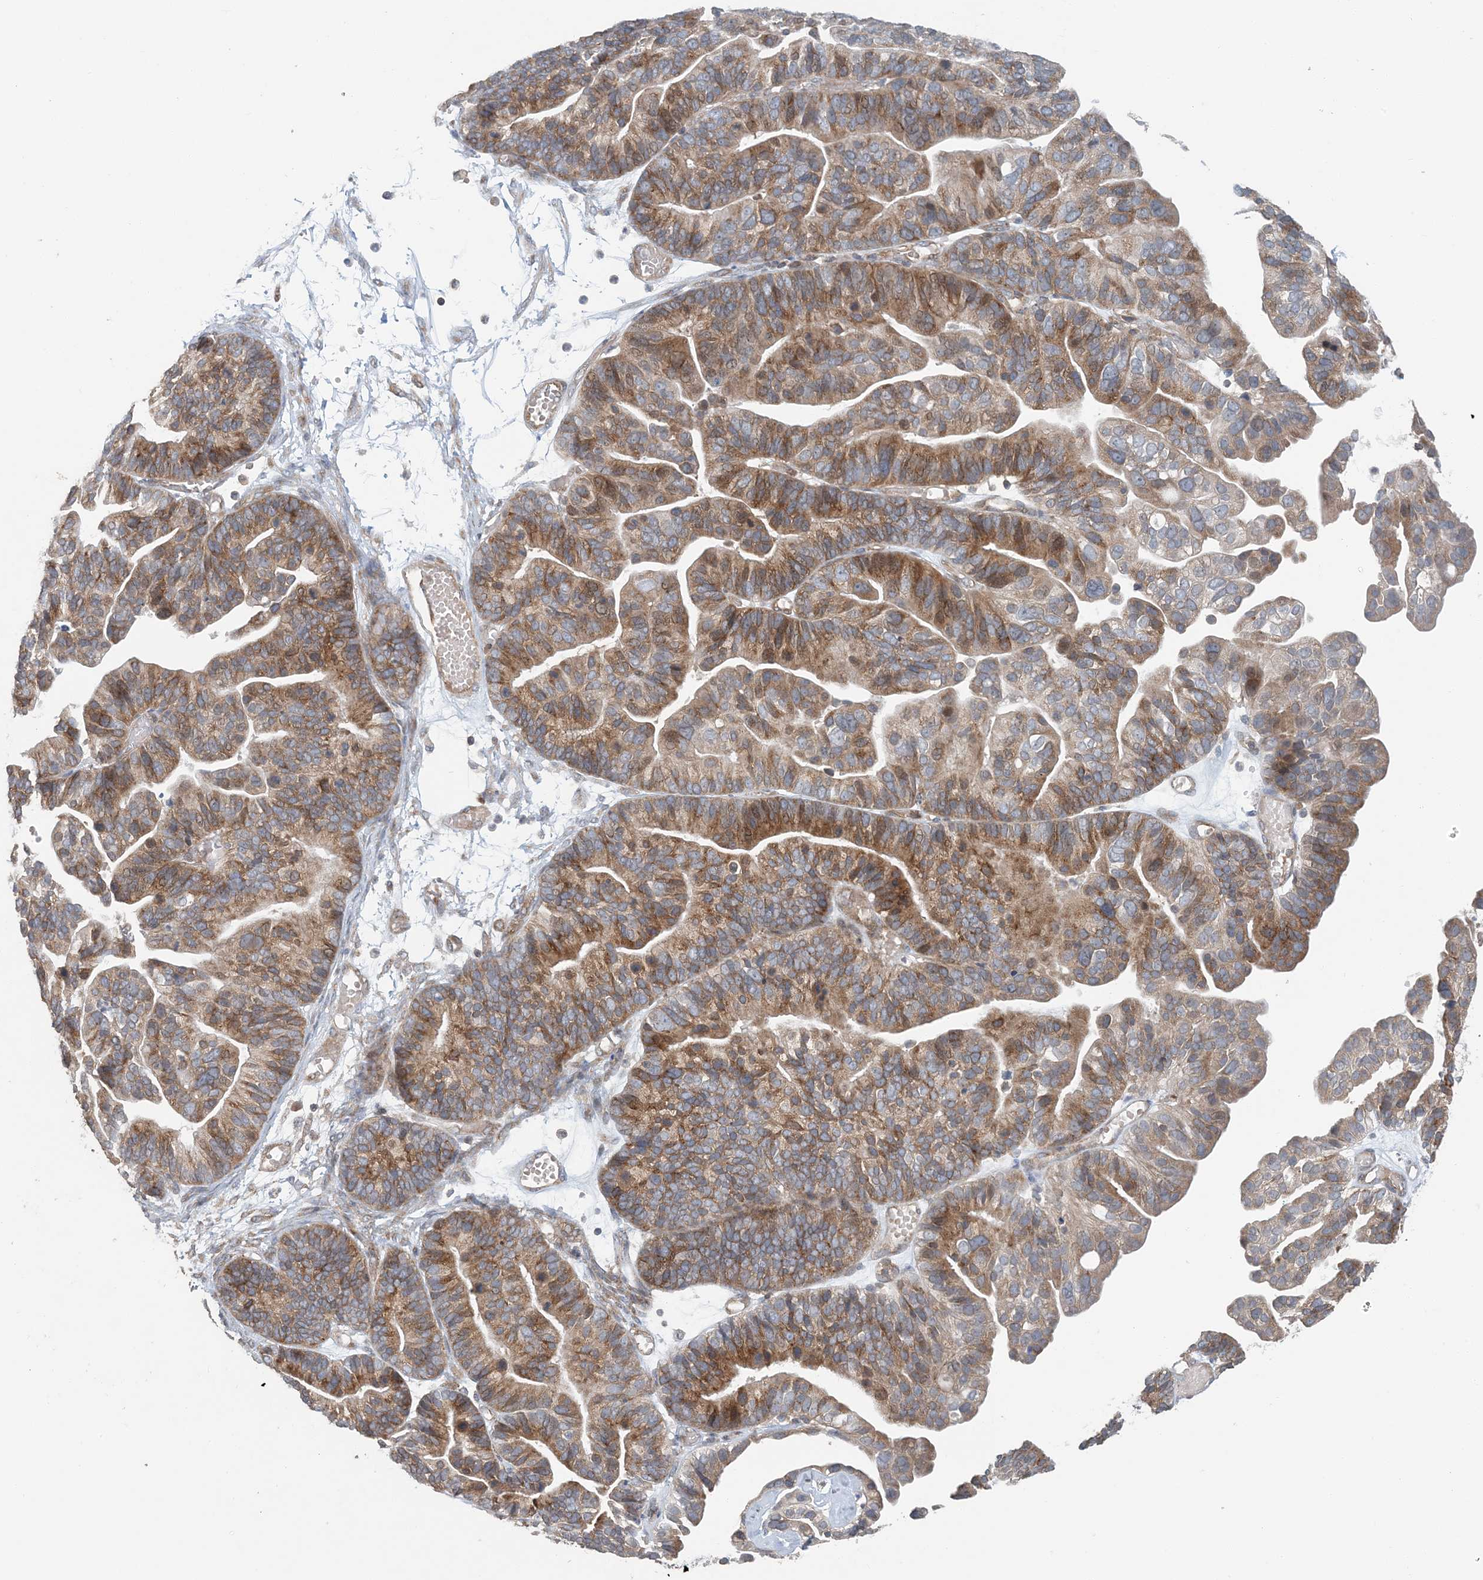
{"staining": {"intensity": "moderate", "quantity": ">75%", "location": "cytoplasmic/membranous,nuclear"}, "tissue": "ovarian cancer", "cell_type": "Tumor cells", "image_type": "cancer", "snomed": [{"axis": "morphology", "description": "Cystadenocarcinoma, serous, NOS"}, {"axis": "topography", "description": "Ovary"}], "caption": "A medium amount of moderate cytoplasmic/membranous and nuclear expression is seen in approximately >75% of tumor cells in serous cystadenocarcinoma (ovarian) tissue.", "gene": "ATP13A2", "patient": {"sex": "female", "age": 56}}